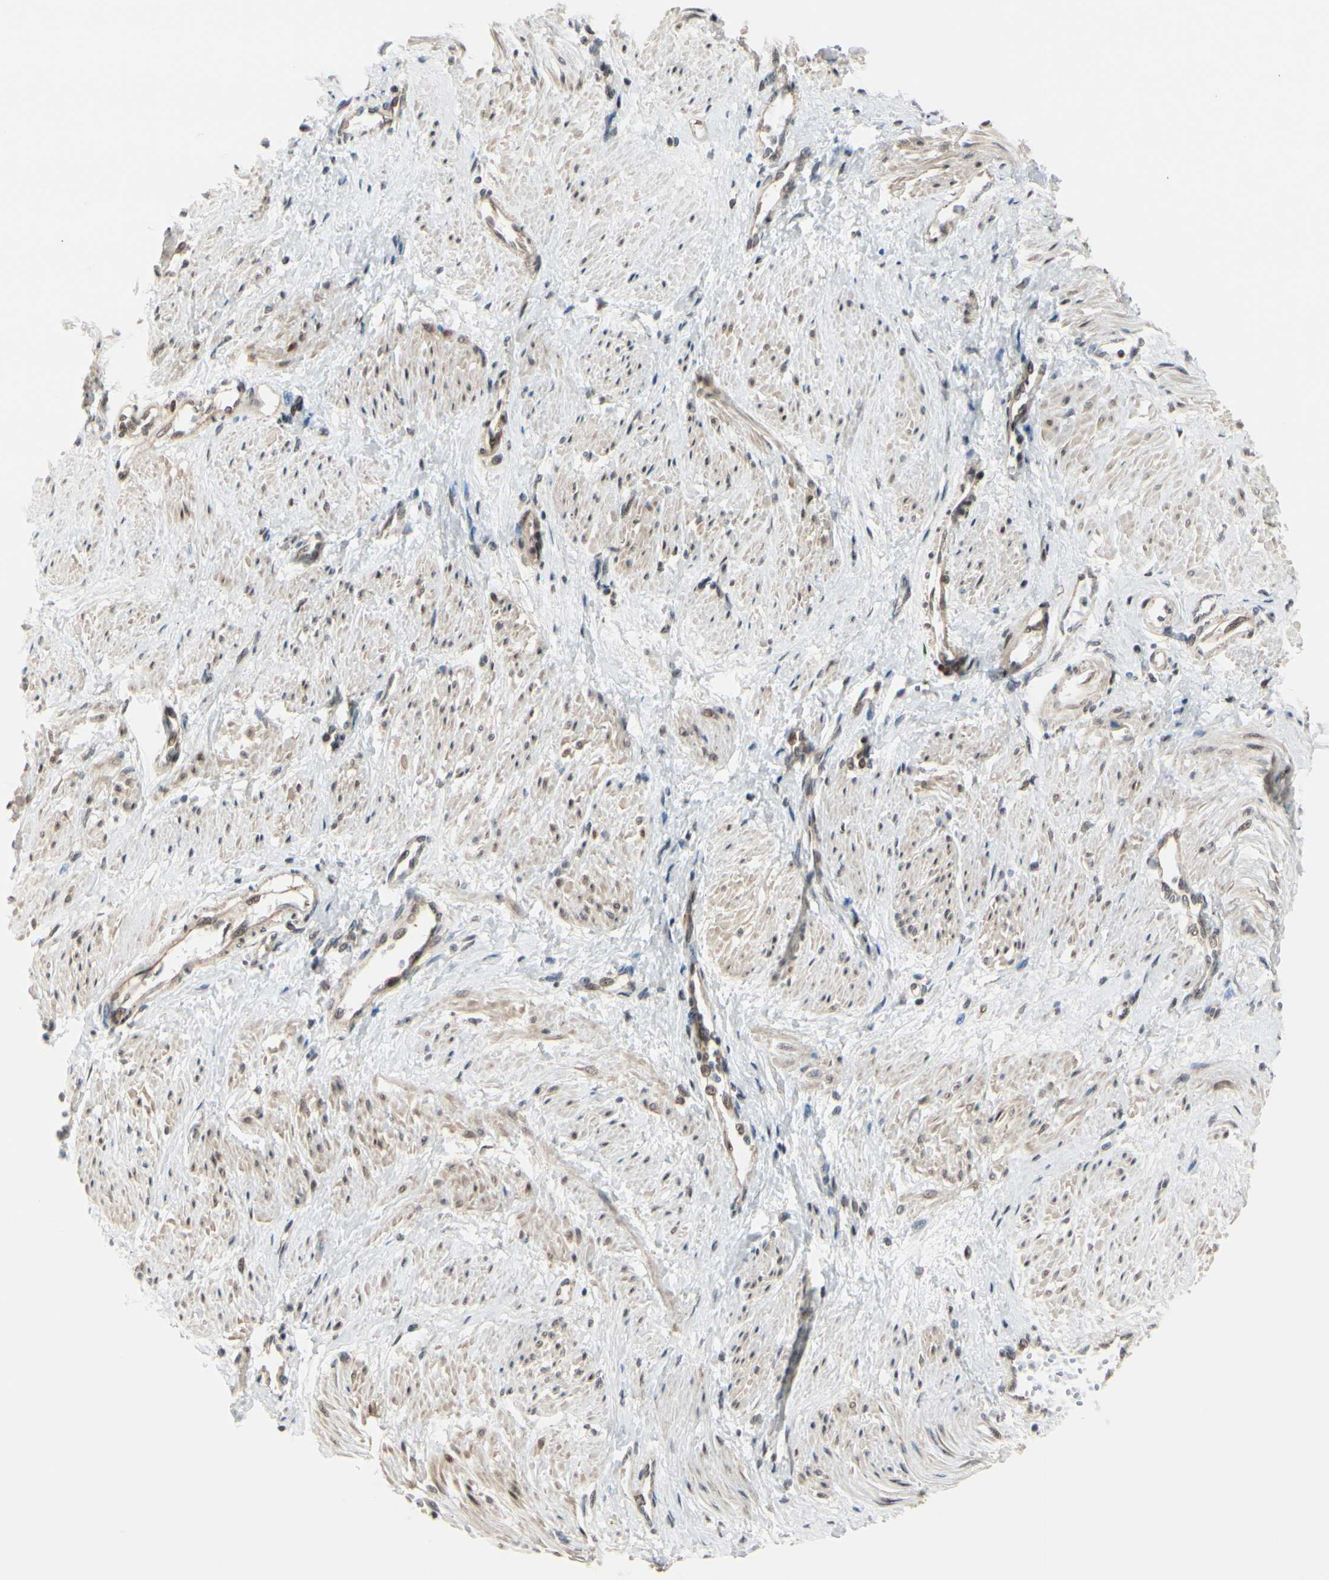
{"staining": {"intensity": "moderate", "quantity": ">75%", "location": "cytoplasmic/membranous,nuclear"}, "tissue": "smooth muscle", "cell_type": "Smooth muscle cells", "image_type": "normal", "snomed": [{"axis": "morphology", "description": "Normal tissue, NOS"}, {"axis": "topography", "description": "Smooth muscle"}, {"axis": "topography", "description": "Uterus"}], "caption": "IHC of benign smooth muscle demonstrates medium levels of moderate cytoplasmic/membranous,nuclear staining in approximately >75% of smooth muscle cells.", "gene": "BRMS1", "patient": {"sex": "female", "age": 39}}